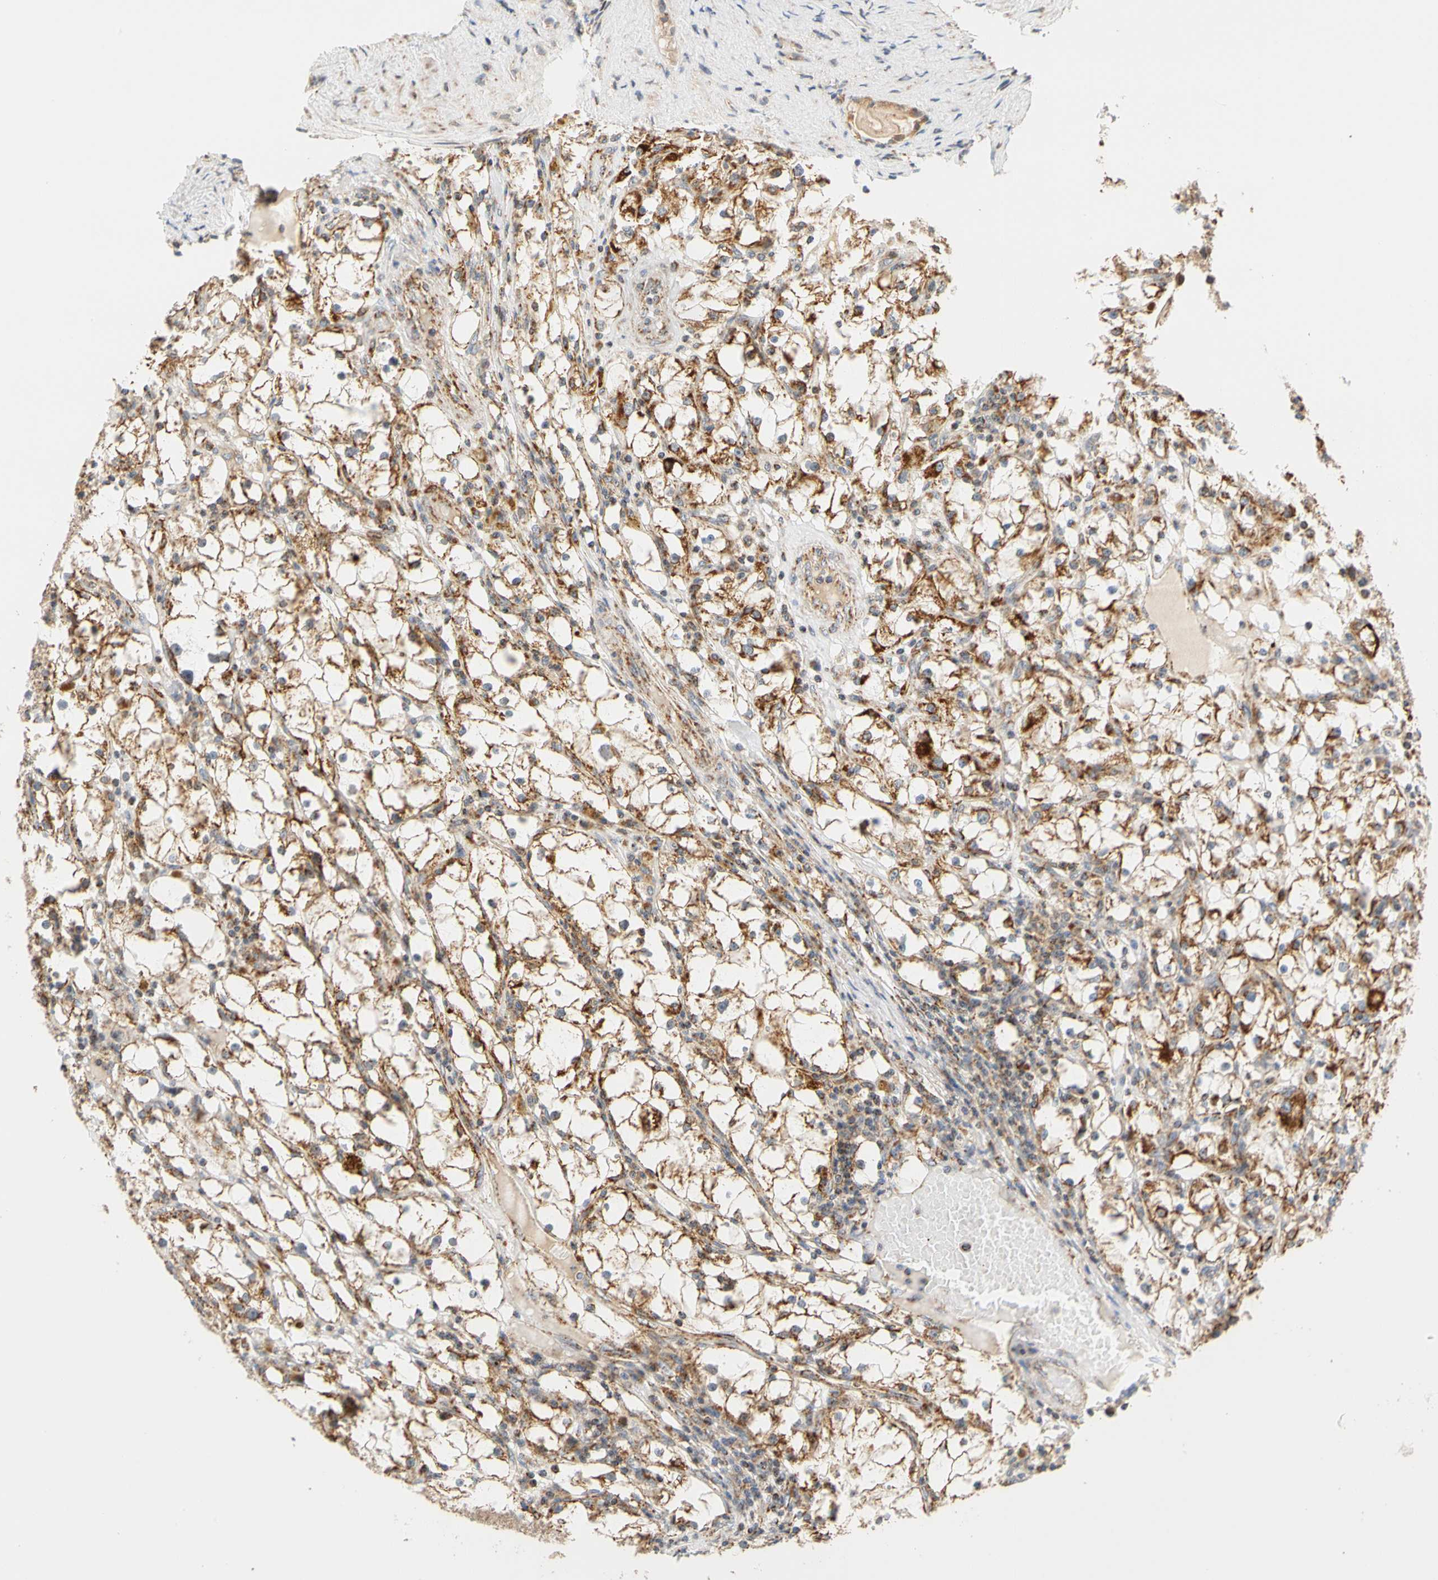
{"staining": {"intensity": "moderate", "quantity": ">75%", "location": "cytoplasmic/membranous"}, "tissue": "renal cancer", "cell_type": "Tumor cells", "image_type": "cancer", "snomed": [{"axis": "morphology", "description": "Adenocarcinoma, NOS"}, {"axis": "topography", "description": "Kidney"}], "caption": "DAB immunohistochemical staining of human renal adenocarcinoma shows moderate cytoplasmic/membranous protein staining in approximately >75% of tumor cells. (IHC, brightfield microscopy, high magnification).", "gene": "SFXN3", "patient": {"sex": "male", "age": 56}}